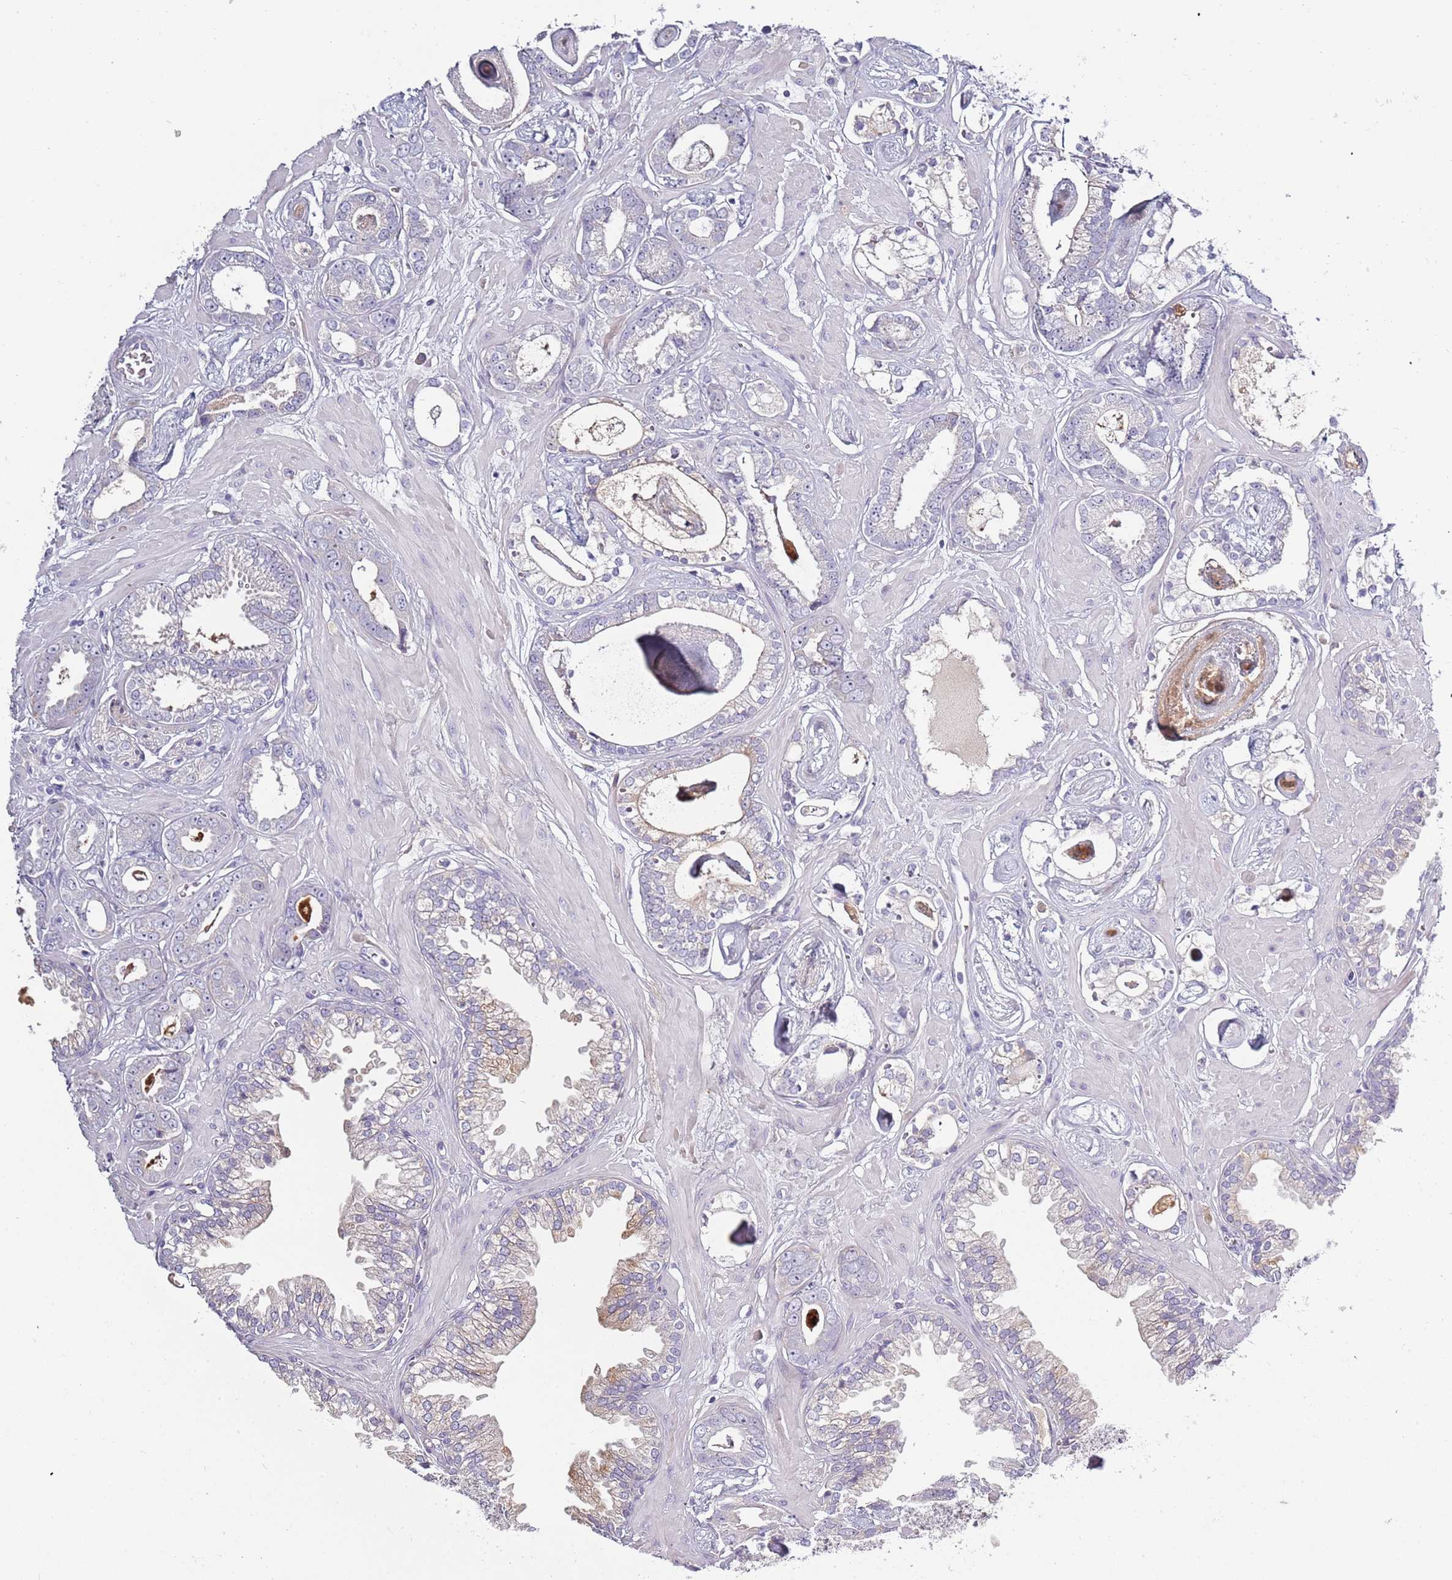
{"staining": {"intensity": "negative", "quantity": "none", "location": "none"}, "tissue": "prostate cancer", "cell_type": "Tumor cells", "image_type": "cancer", "snomed": [{"axis": "morphology", "description": "Adenocarcinoma, Low grade"}, {"axis": "topography", "description": "Prostate"}], "caption": "The image demonstrates no significant positivity in tumor cells of prostate cancer.", "gene": "TNFRSF6B", "patient": {"sex": "male", "age": 60}}